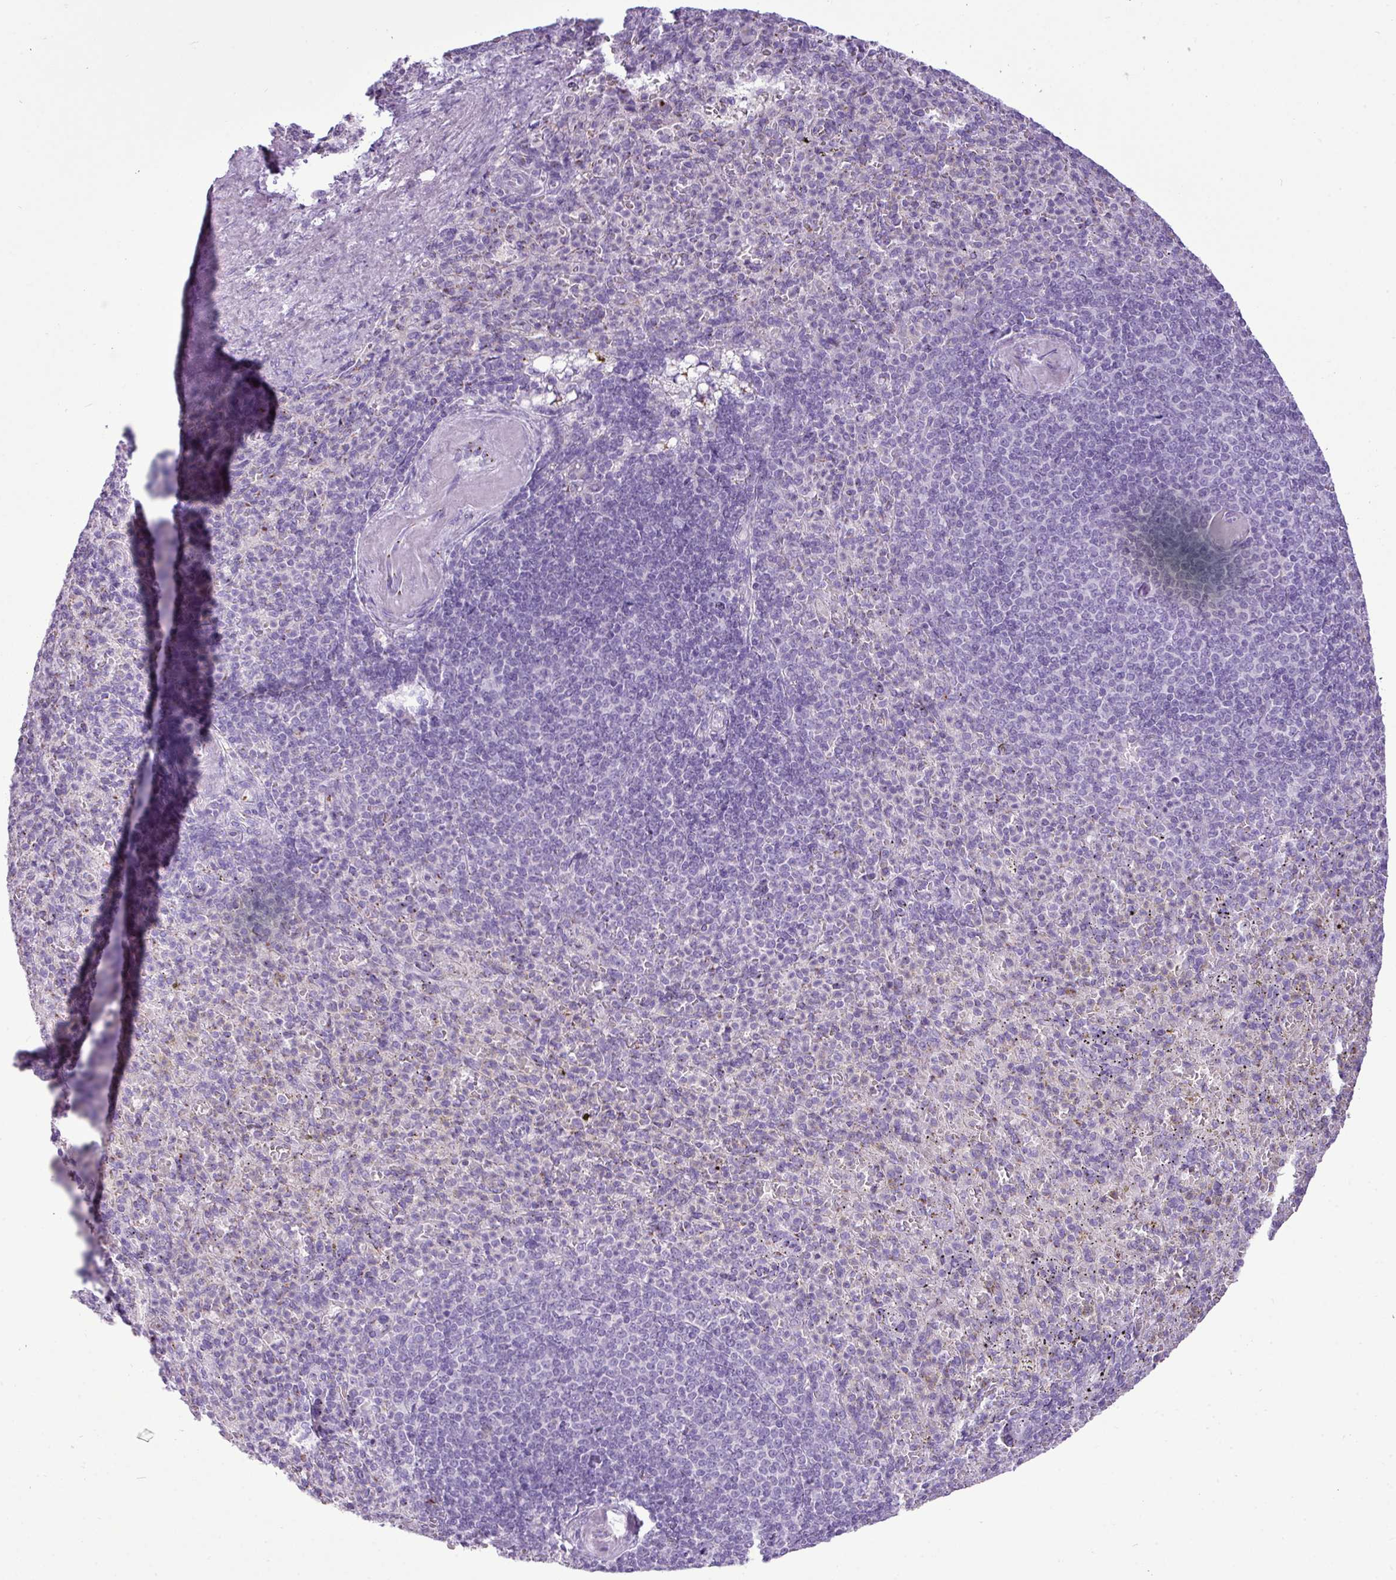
{"staining": {"intensity": "negative", "quantity": "none", "location": "none"}, "tissue": "spleen", "cell_type": "Cells in red pulp", "image_type": "normal", "snomed": [{"axis": "morphology", "description": "Normal tissue, NOS"}, {"axis": "topography", "description": "Spleen"}], "caption": "A high-resolution micrograph shows immunohistochemistry staining of normal spleen, which exhibits no significant staining in cells in red pulp. (DAB immunohistochemistry (IHC) visualized using brightfield microscopy, high magnification).", "gene": "FAM43A", "patient": {"sex": "female", "age": 74}}